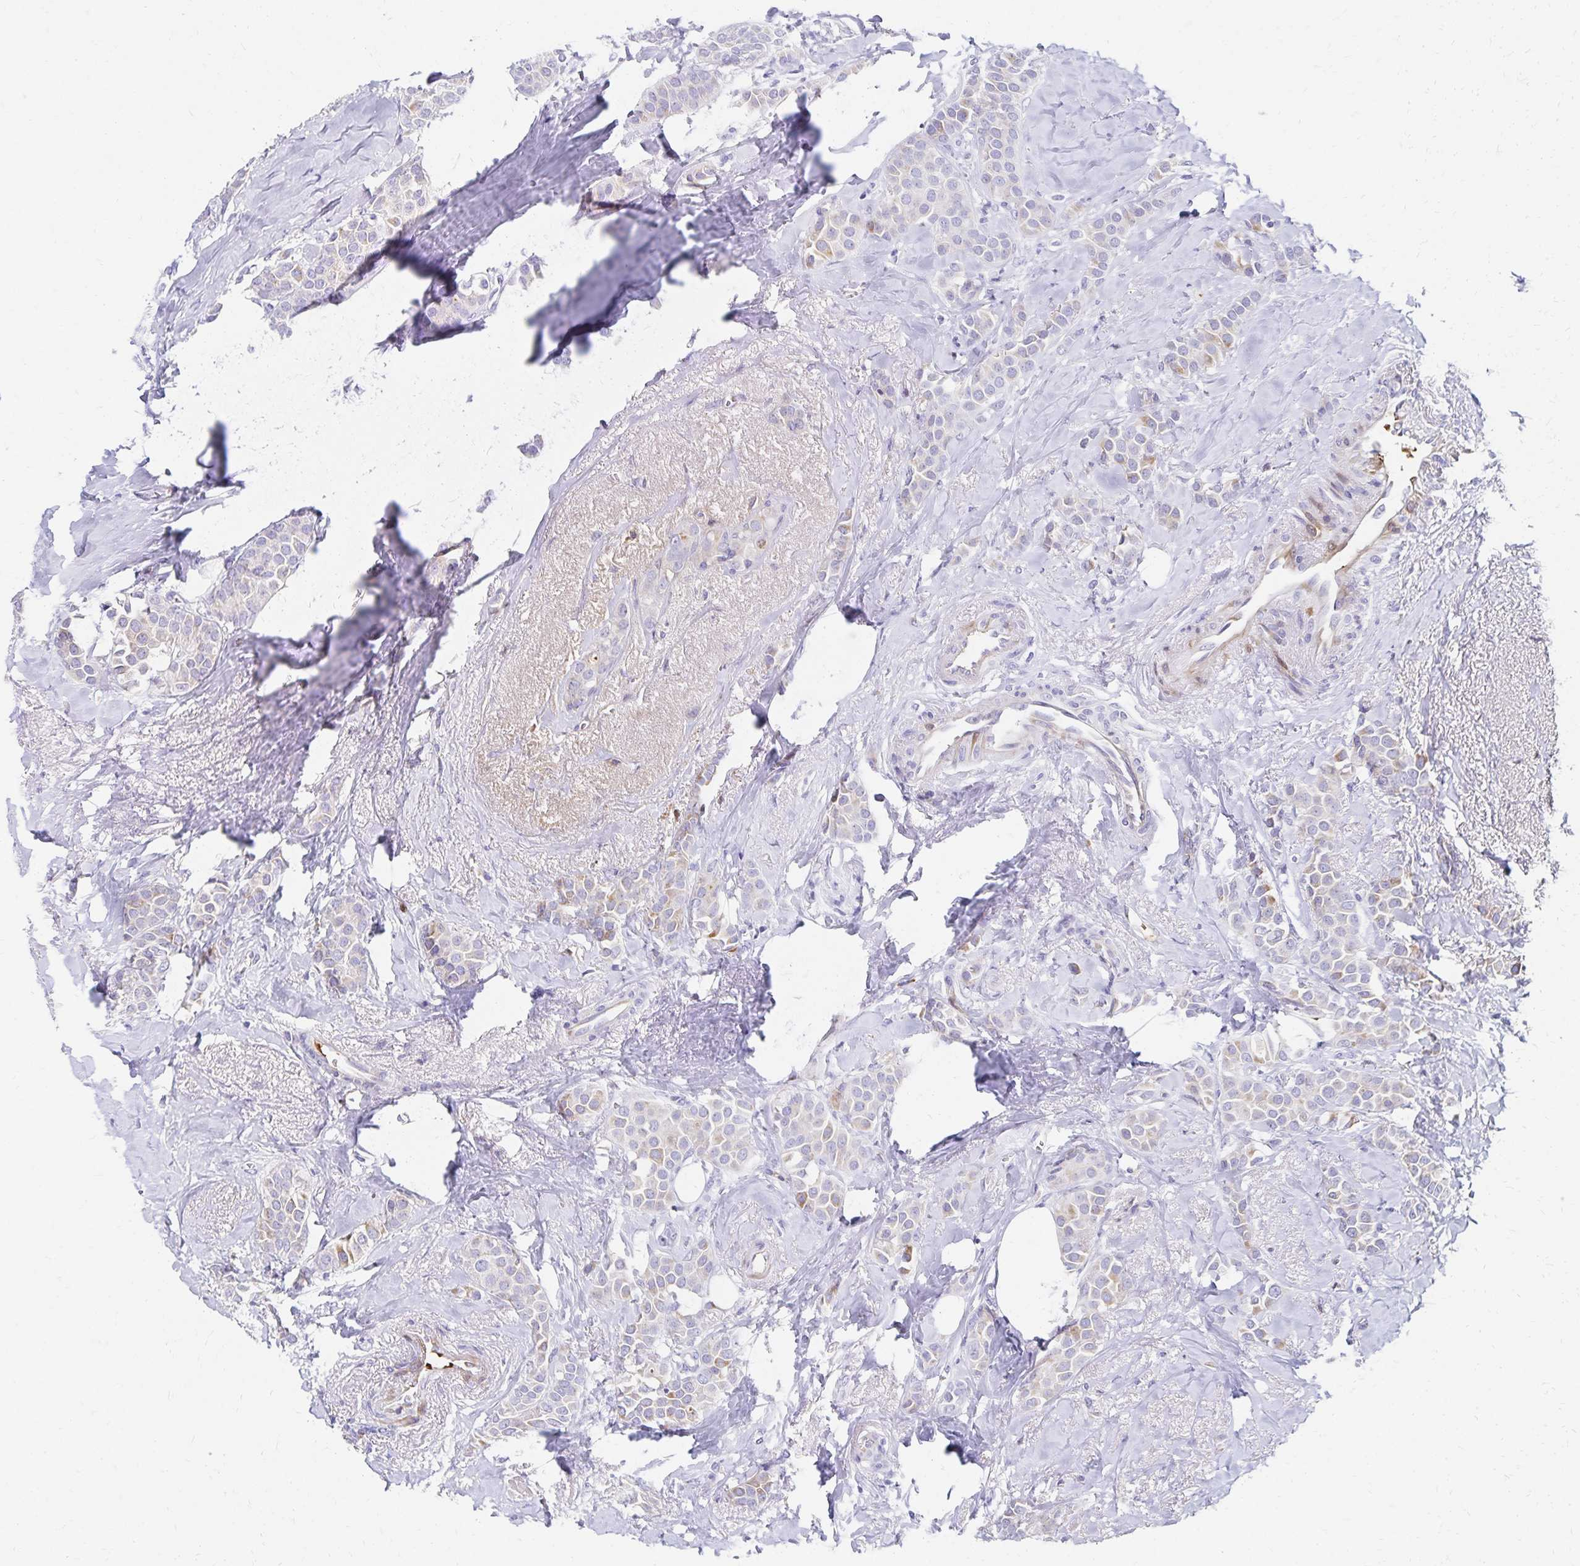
{"staining": {"intensity": "weak", "quantity": "<25%", "location": "cytoplasmic/membranous"}, "tissue": "breast cancer", "cell_type": "Tumor cells", "image_type": "cancer", "snomed": [{"axis": "morphology", "description": "Duct carcinoma"}, {"axis": "topography", "description": "Breast"}], "caption": "A high-resolution histopathology image shows IHC staining of breast cancer (invasive ductal carcinoma), which shows no significant staining in tumor cells.", "gene": "NECAP1", "patient": {"sex": "female", "age": 79}}